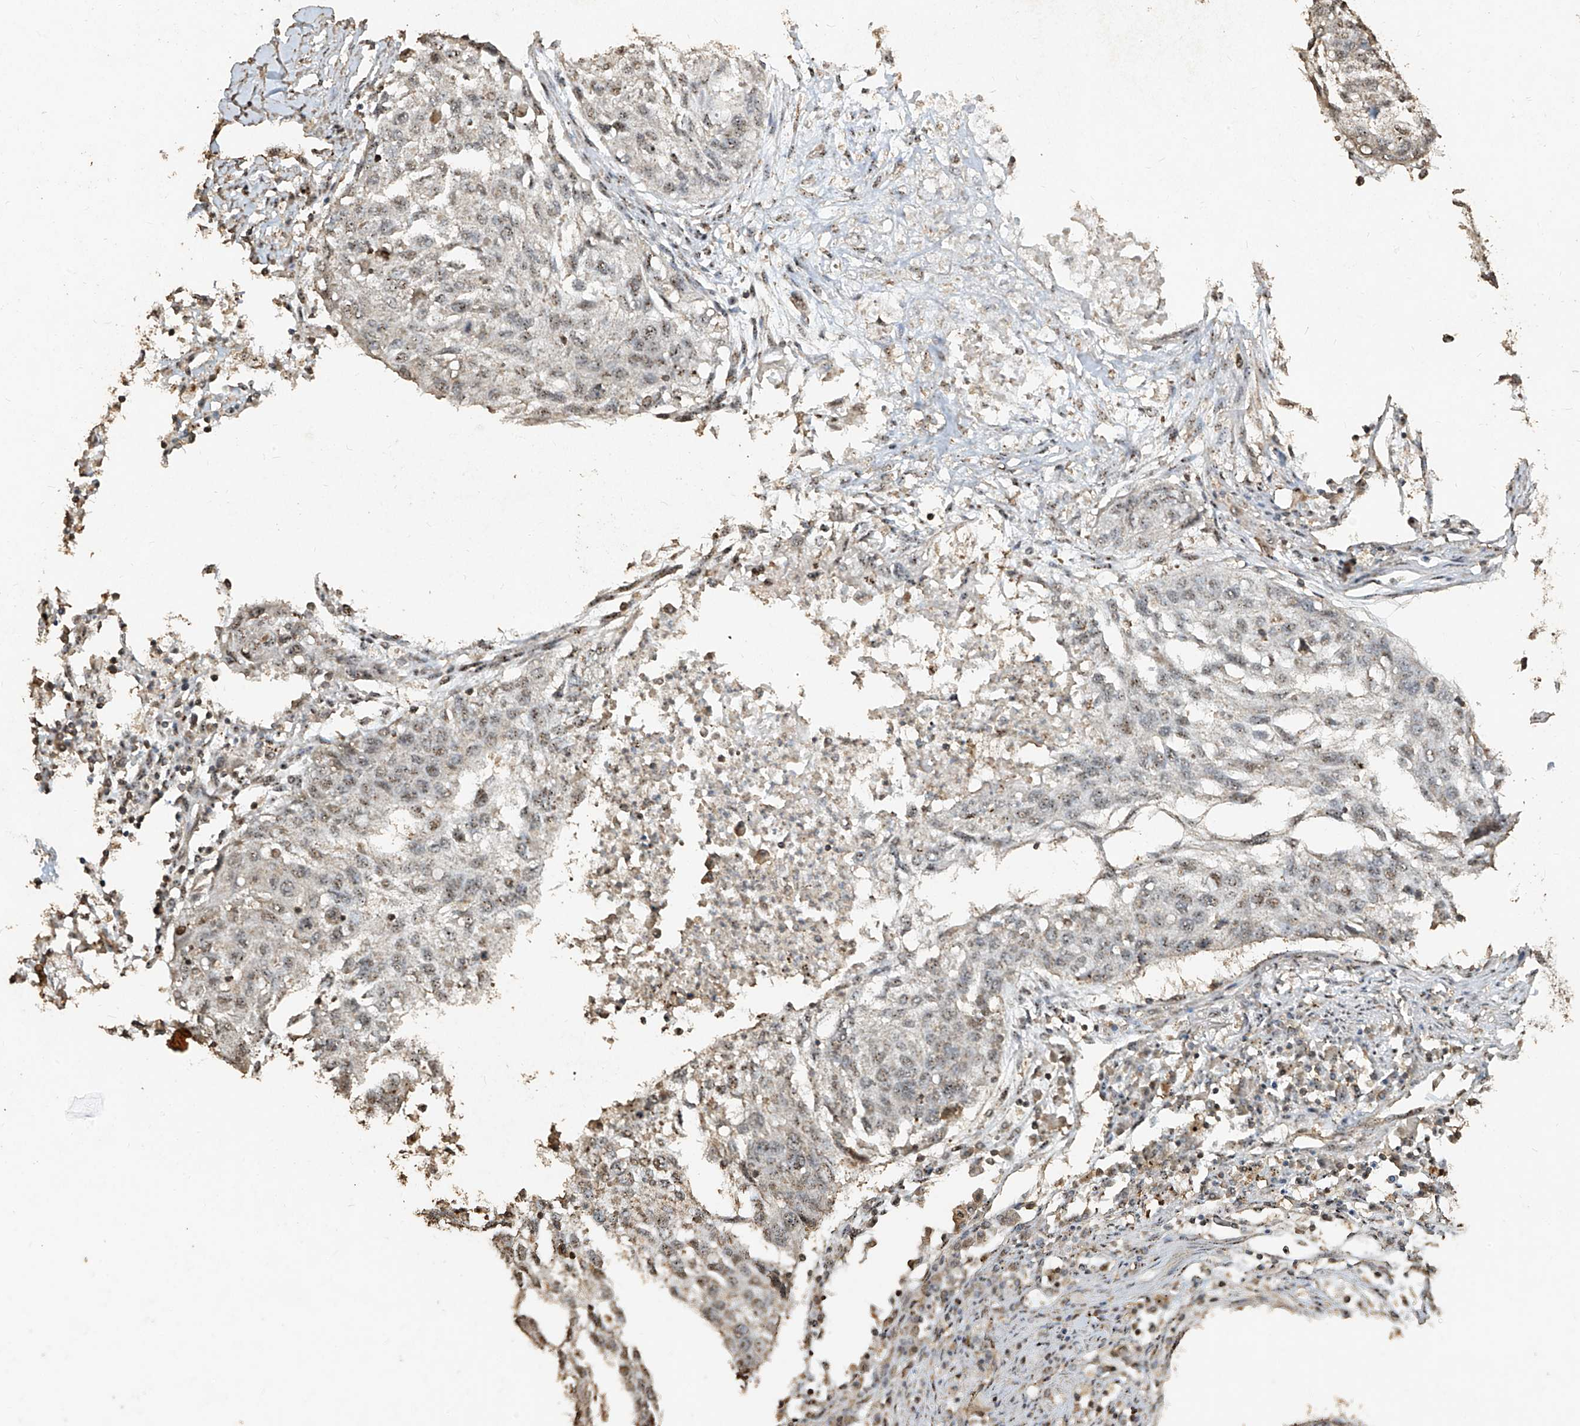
{"staining": {"intensity": "weak", "quantity": "25%-75%", "location": "nuclear"}, "tissue": "lung cancer", "cell_type": "Tumor cells", "image_type": "cancer", "snomed": [{"axis": "morphology", "description": "Squamous cell carcinoma, NOS"}, {"axis": "topography", "description": "Lung"}], "caption": "Weak nuclear staining is identified in about 25%-75% of tumor cells in squamous cell carcinoma (lung).", "gene": "ERBB3", "patient": {"sex": "female", "age": 63}}